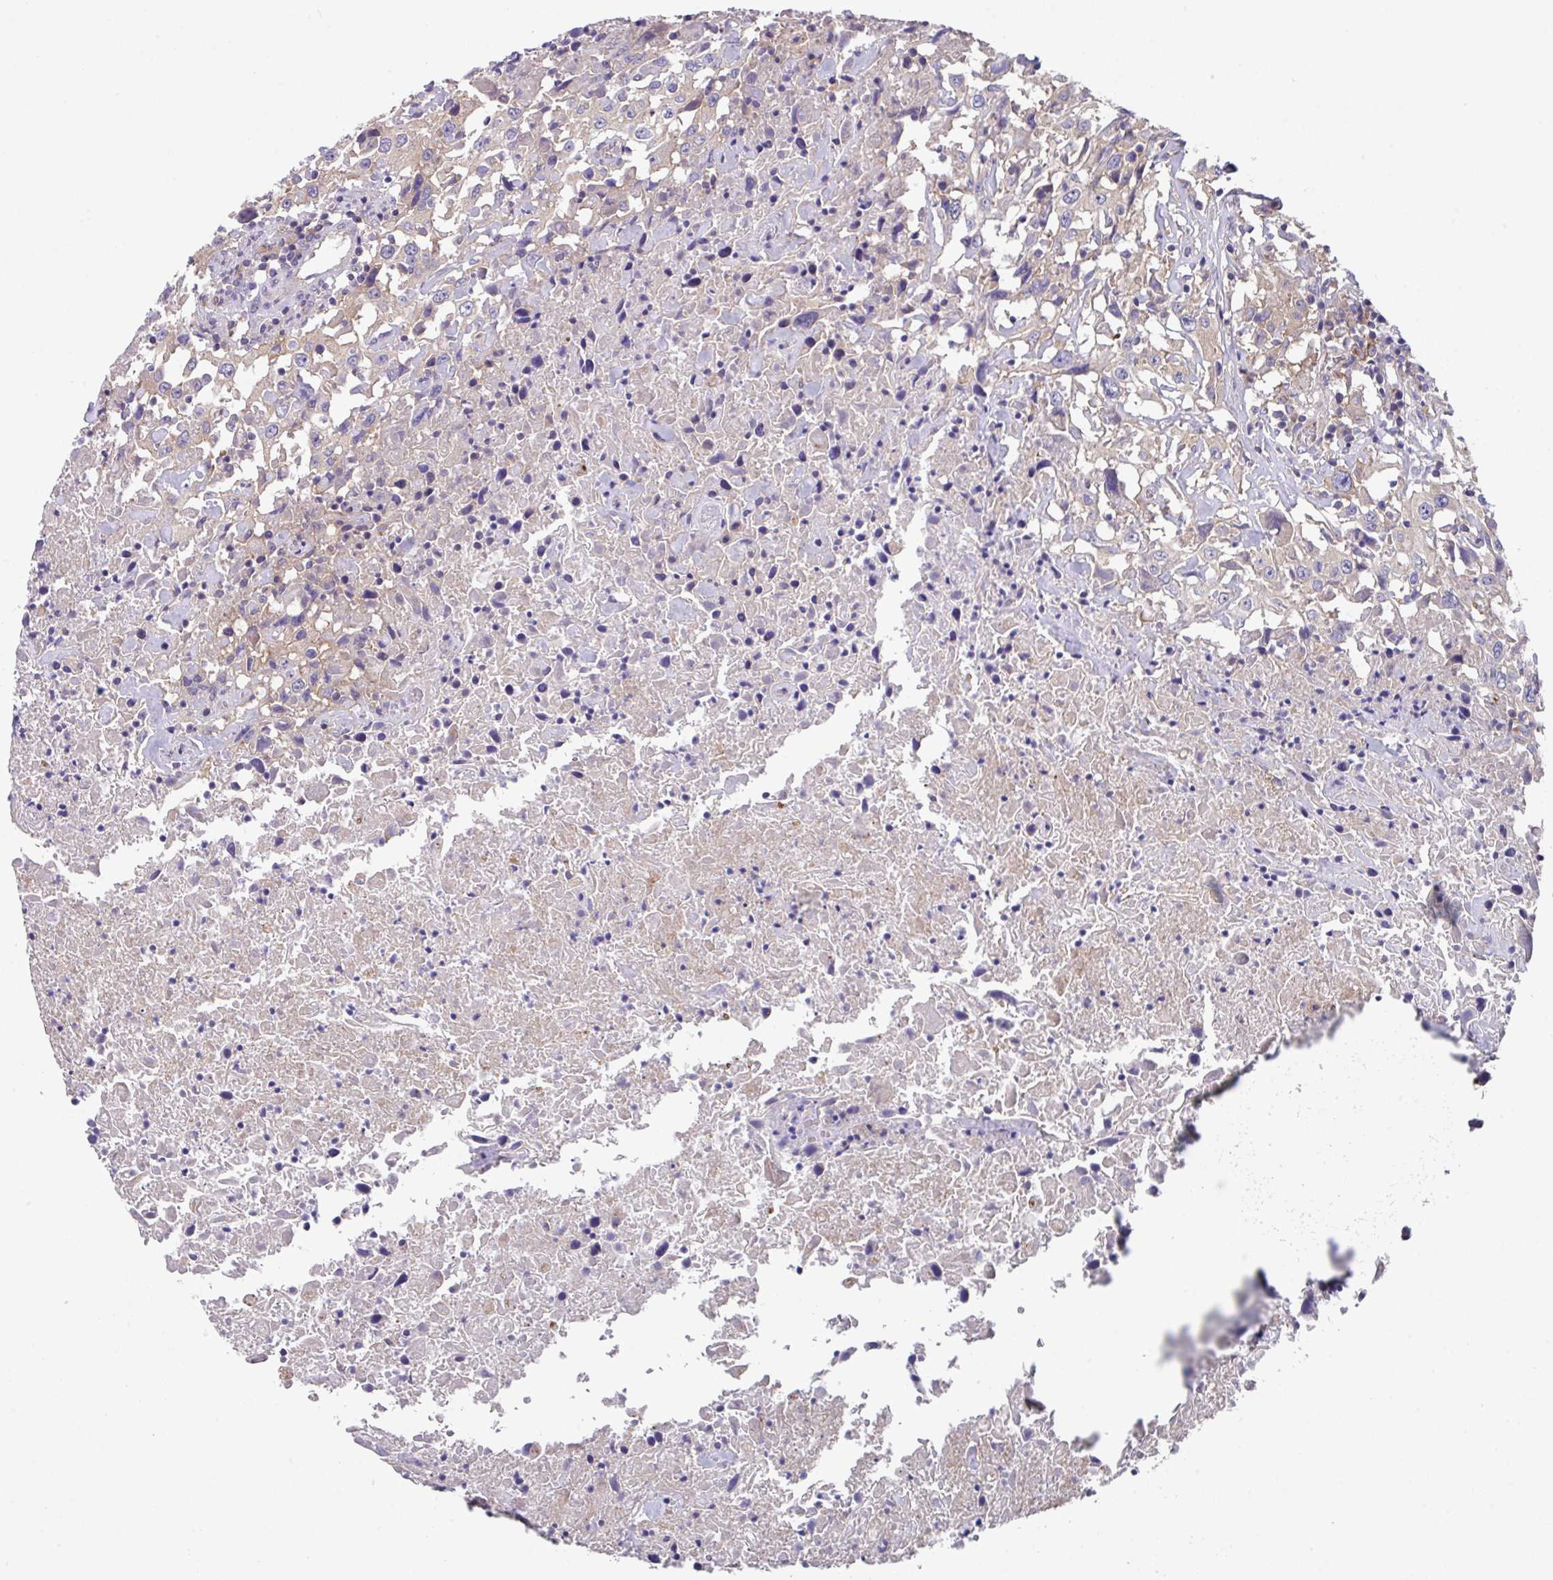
{"staining": {"intensity": "negative", "quantity": "none", "location": "none"}, "tissue": "urothelial cancer", "cell_type": "Tumor cells", "image_type": "cancer", "snomed": [{"axis": "morphology", "description": "Urothelial carcinoma, High grade"}, {"axis": "topography", "description": "Urinary bladder"}], "caption": "High magnification brightfield microscopy of high-grade urothelial carcinoma stained with DAB (brown) and counterstained with hematoxylin (blue): tumor cells show no significant expression.", "gene": "EIF4B", "patient": {"sex": "male", "age": 61}}